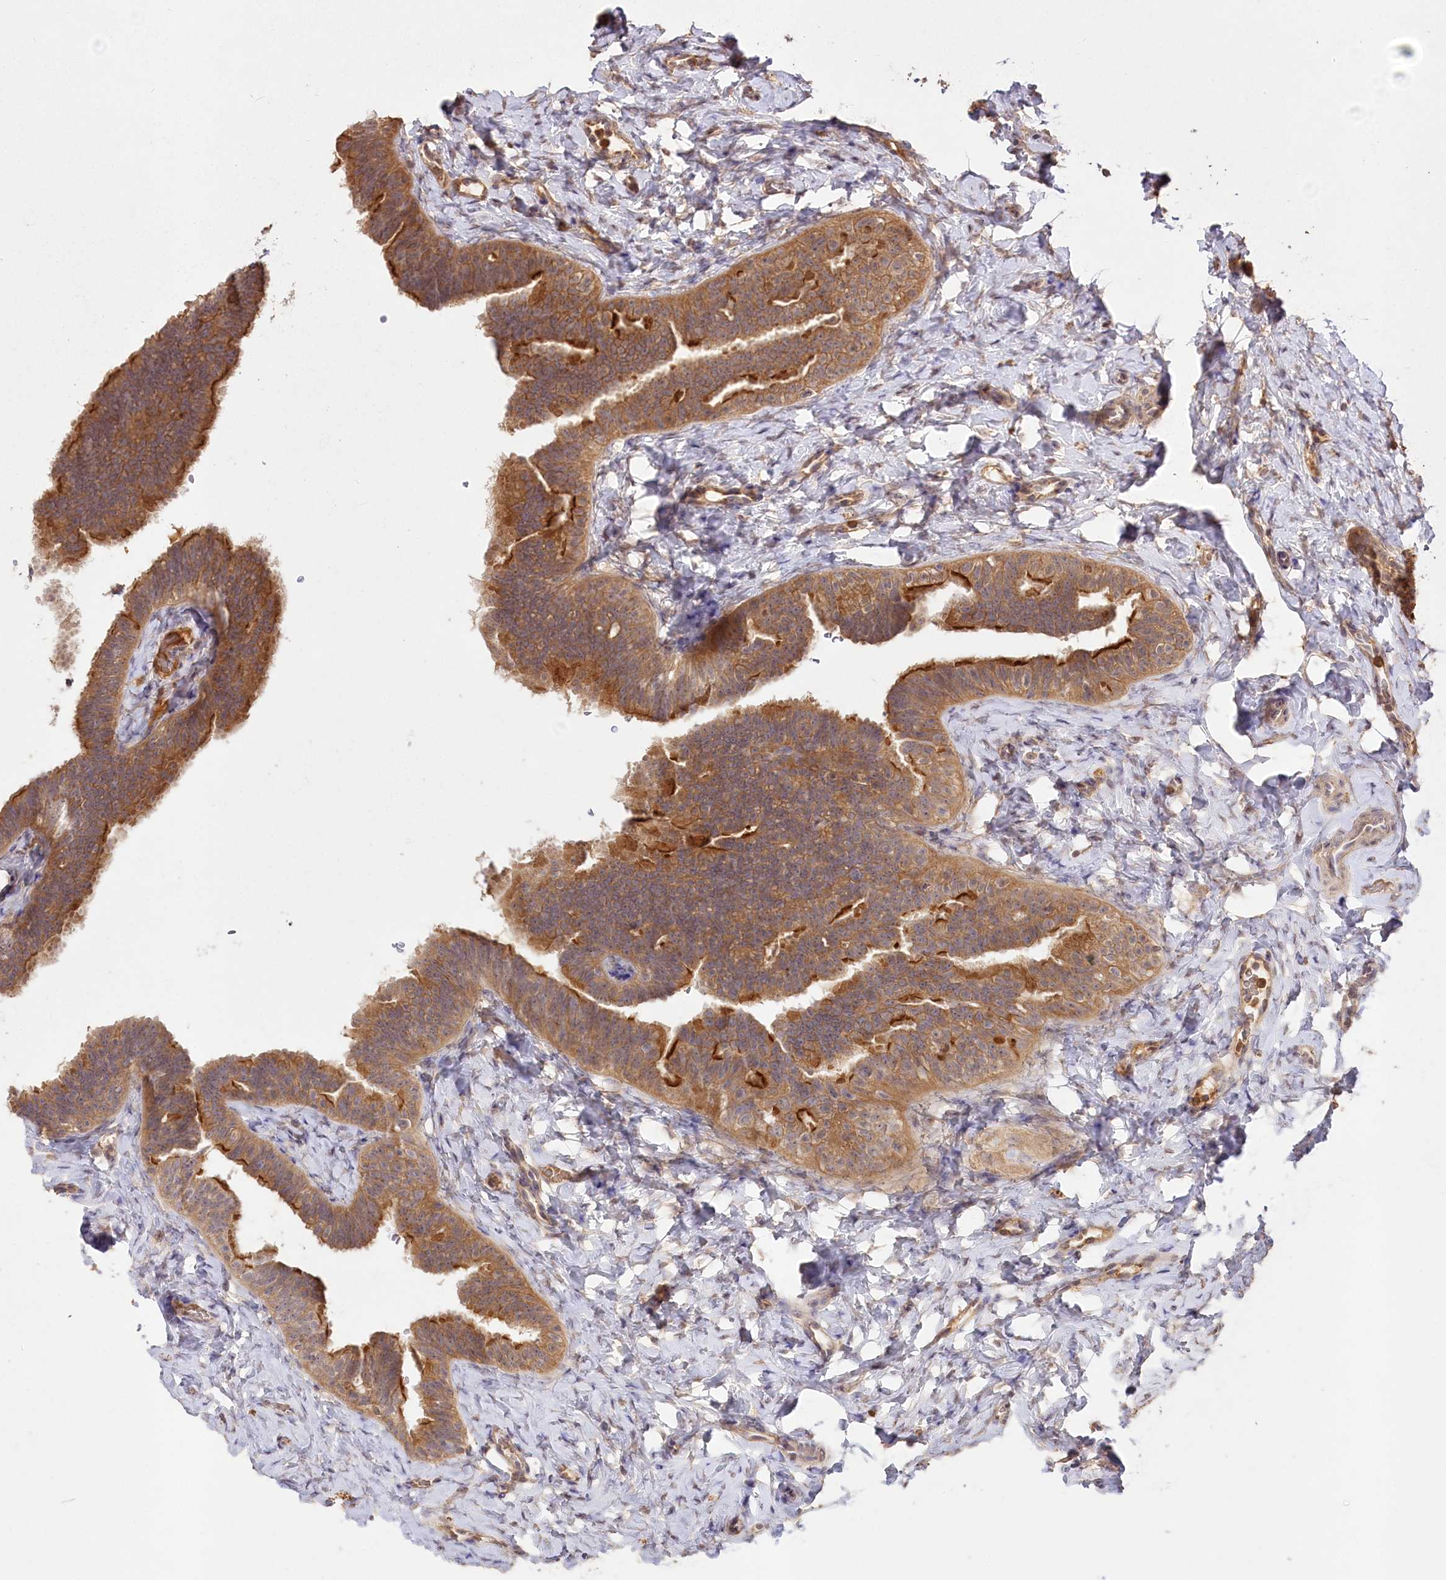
{"staining": {"intensity": "strong", "quantity": ">75%", "location": "cytoplasmic/membranous"}, "tissue": "fallopian tube", "cell_type": "Glandular cells", "image_type": "normal", "snomed": [{"axis": "morphology", "description": "Normal tissue, NOS"}, {"axis": "topography", "description": "Fallopian tube"}], "caption": "Immunohistochemistry of unremarkable human fallopian tube displays high levels of strong cytoplasmic/membranous staining in approximately >75% of glandular cells. (IHC, brightfield microscopy, high magnification).", "gene": "IRAK1BP1", "patient": {"sex": "female", "age": 39}}